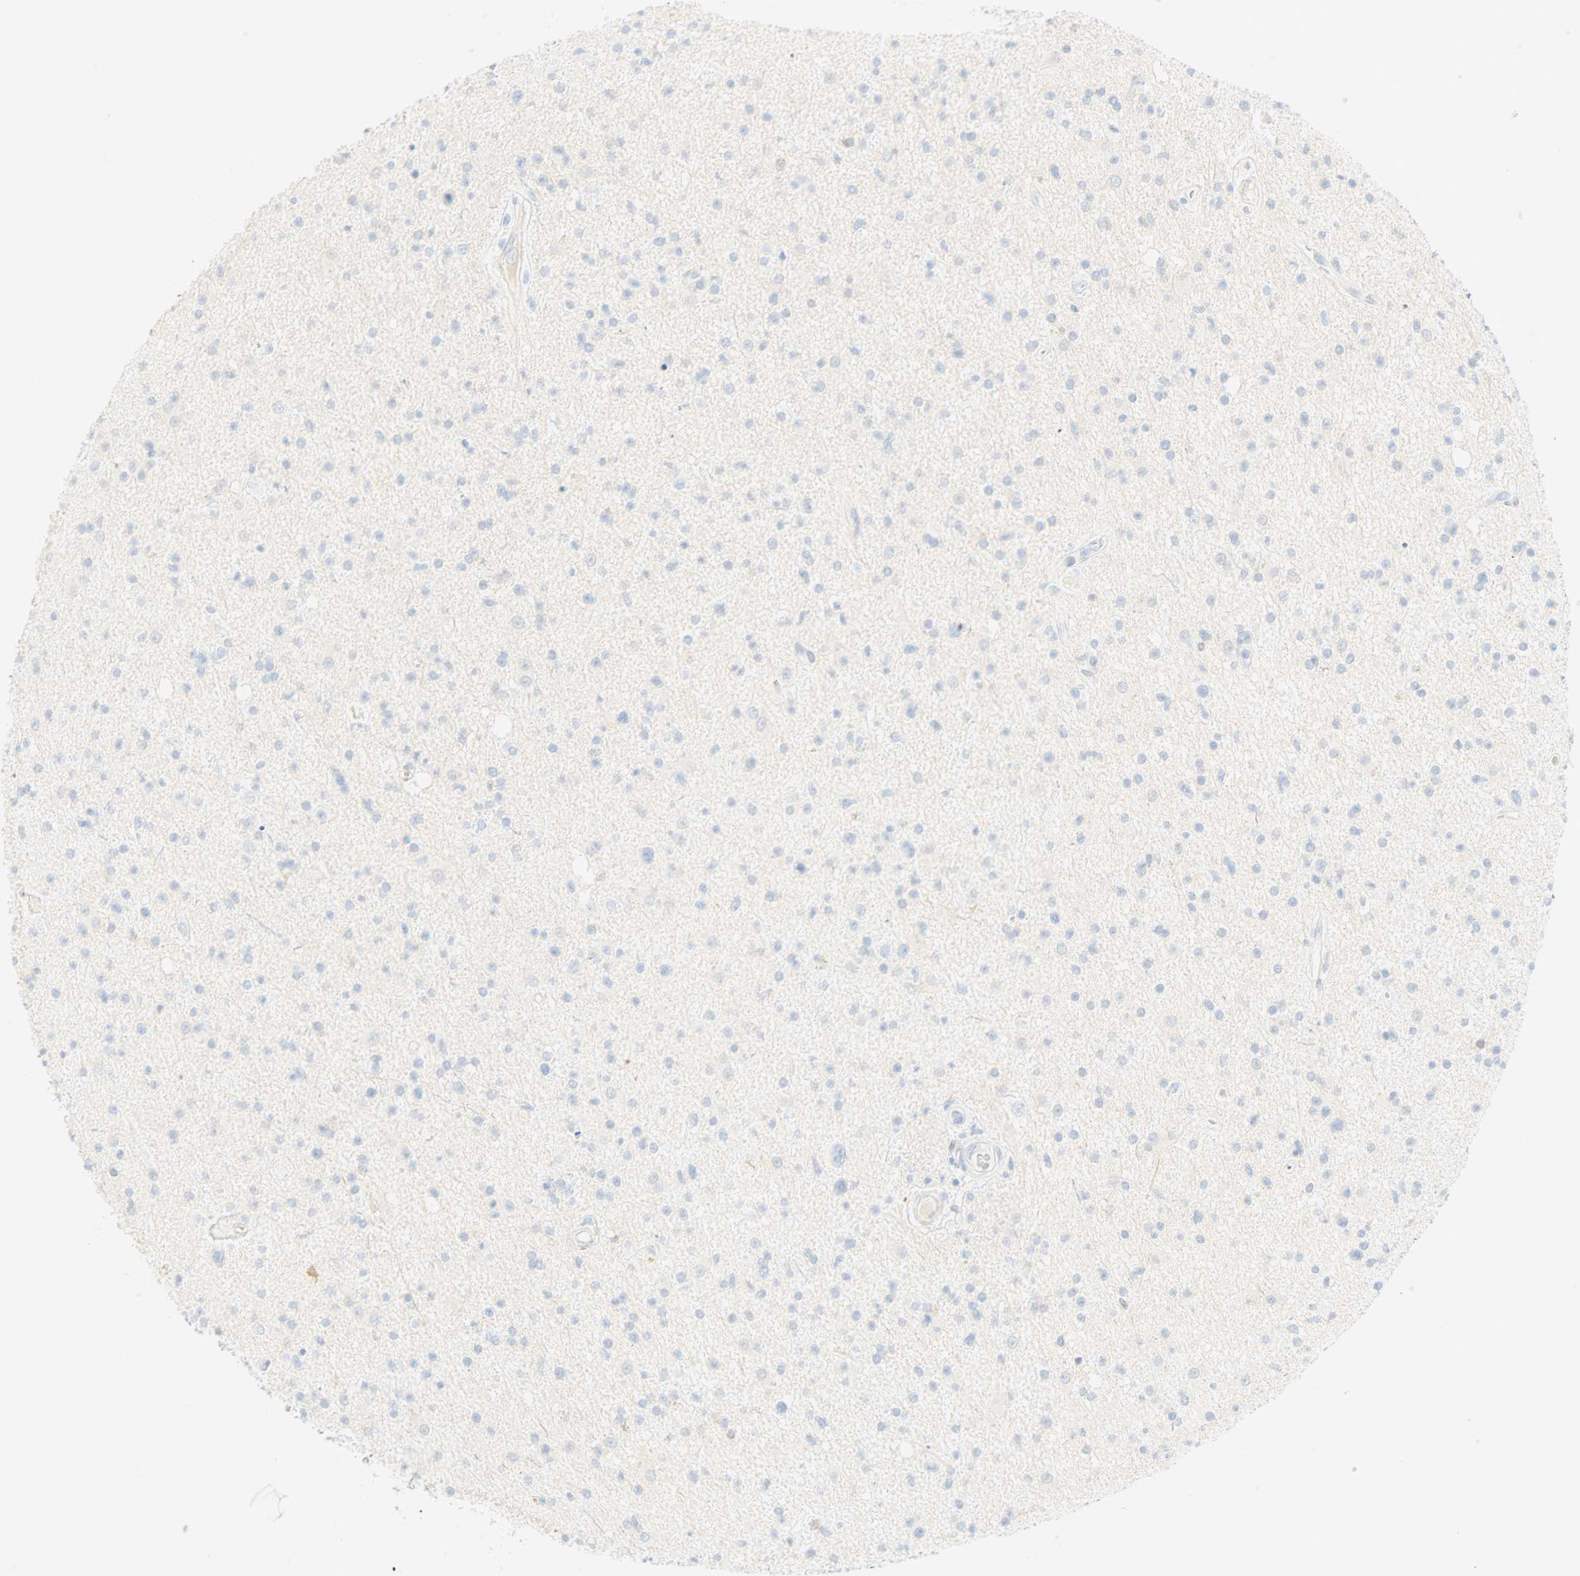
{"staining": {"intensity": "negative", "quantity": "none", "location": "none"}, "tissue": "glioma", "cell_type": "Tumor cells", "image_type": "cancer", "snomed": [{"axis": "morphology", "description": "Glioma, malignant, High grade"}, {"axis": "topography", "description": "Brain"}], "caption": "This is an IHC histopathology image of glioma. There is no staining in tumor cells.", "gene": "SELENBP1", "patient": {"sex": "male", "age": 33}}